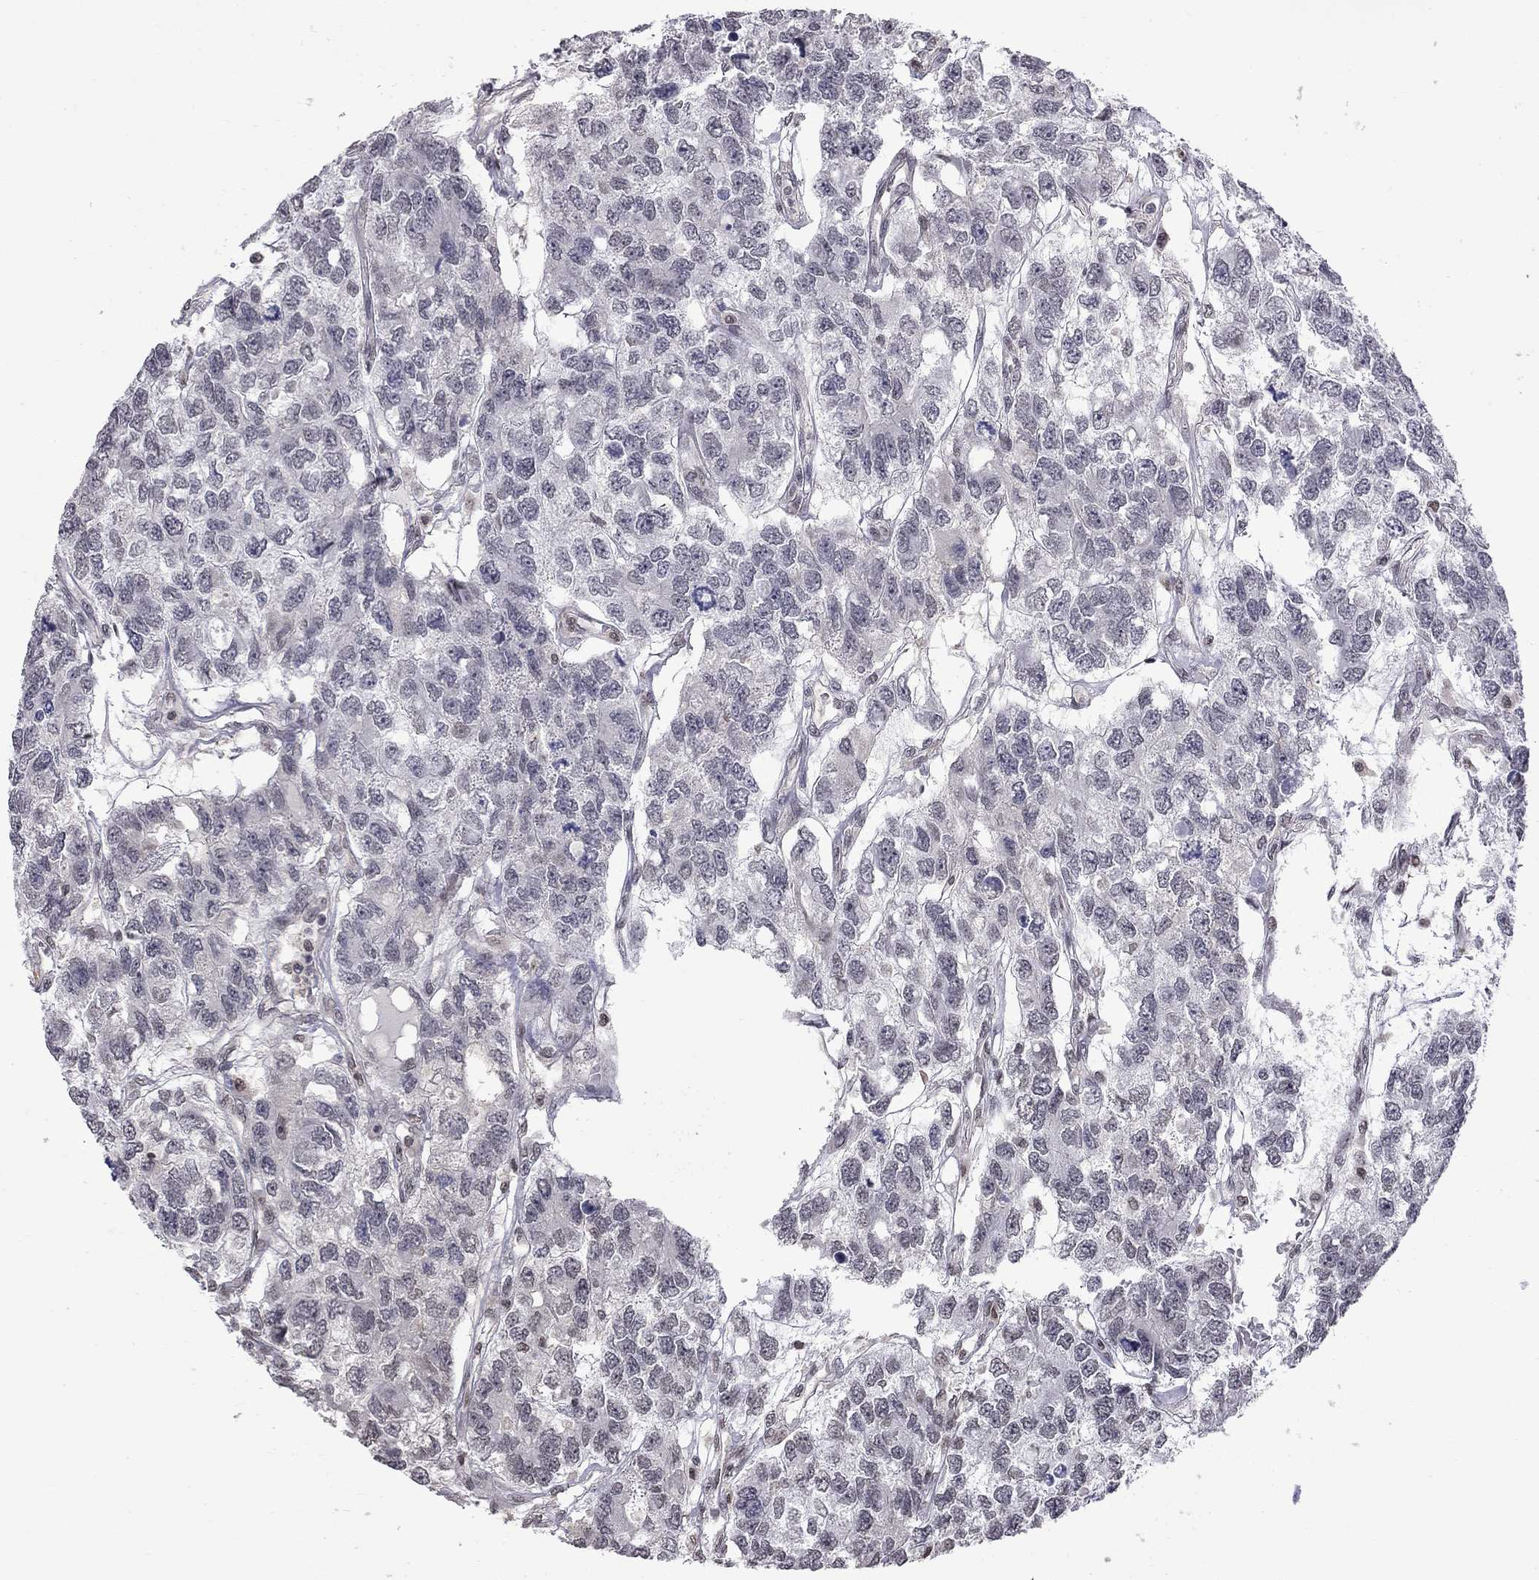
{"staining": {"intensity": "negative", "quantity": "none", "location": "none"}, "tissue": "testis cancer", "cell_type": "Tumor cells", "image_type": "cancer", "snomed": [{"axis": "morphology", "description": "Seminoma, NOS"}, {"axis": "topography", "description": "Testis"}], "caption": "A photomicrograph of human testis seminoma is negative for staining in tumor cells.", "gene": "RFWD3", "patient": {"sex": "male", "age": 52}}